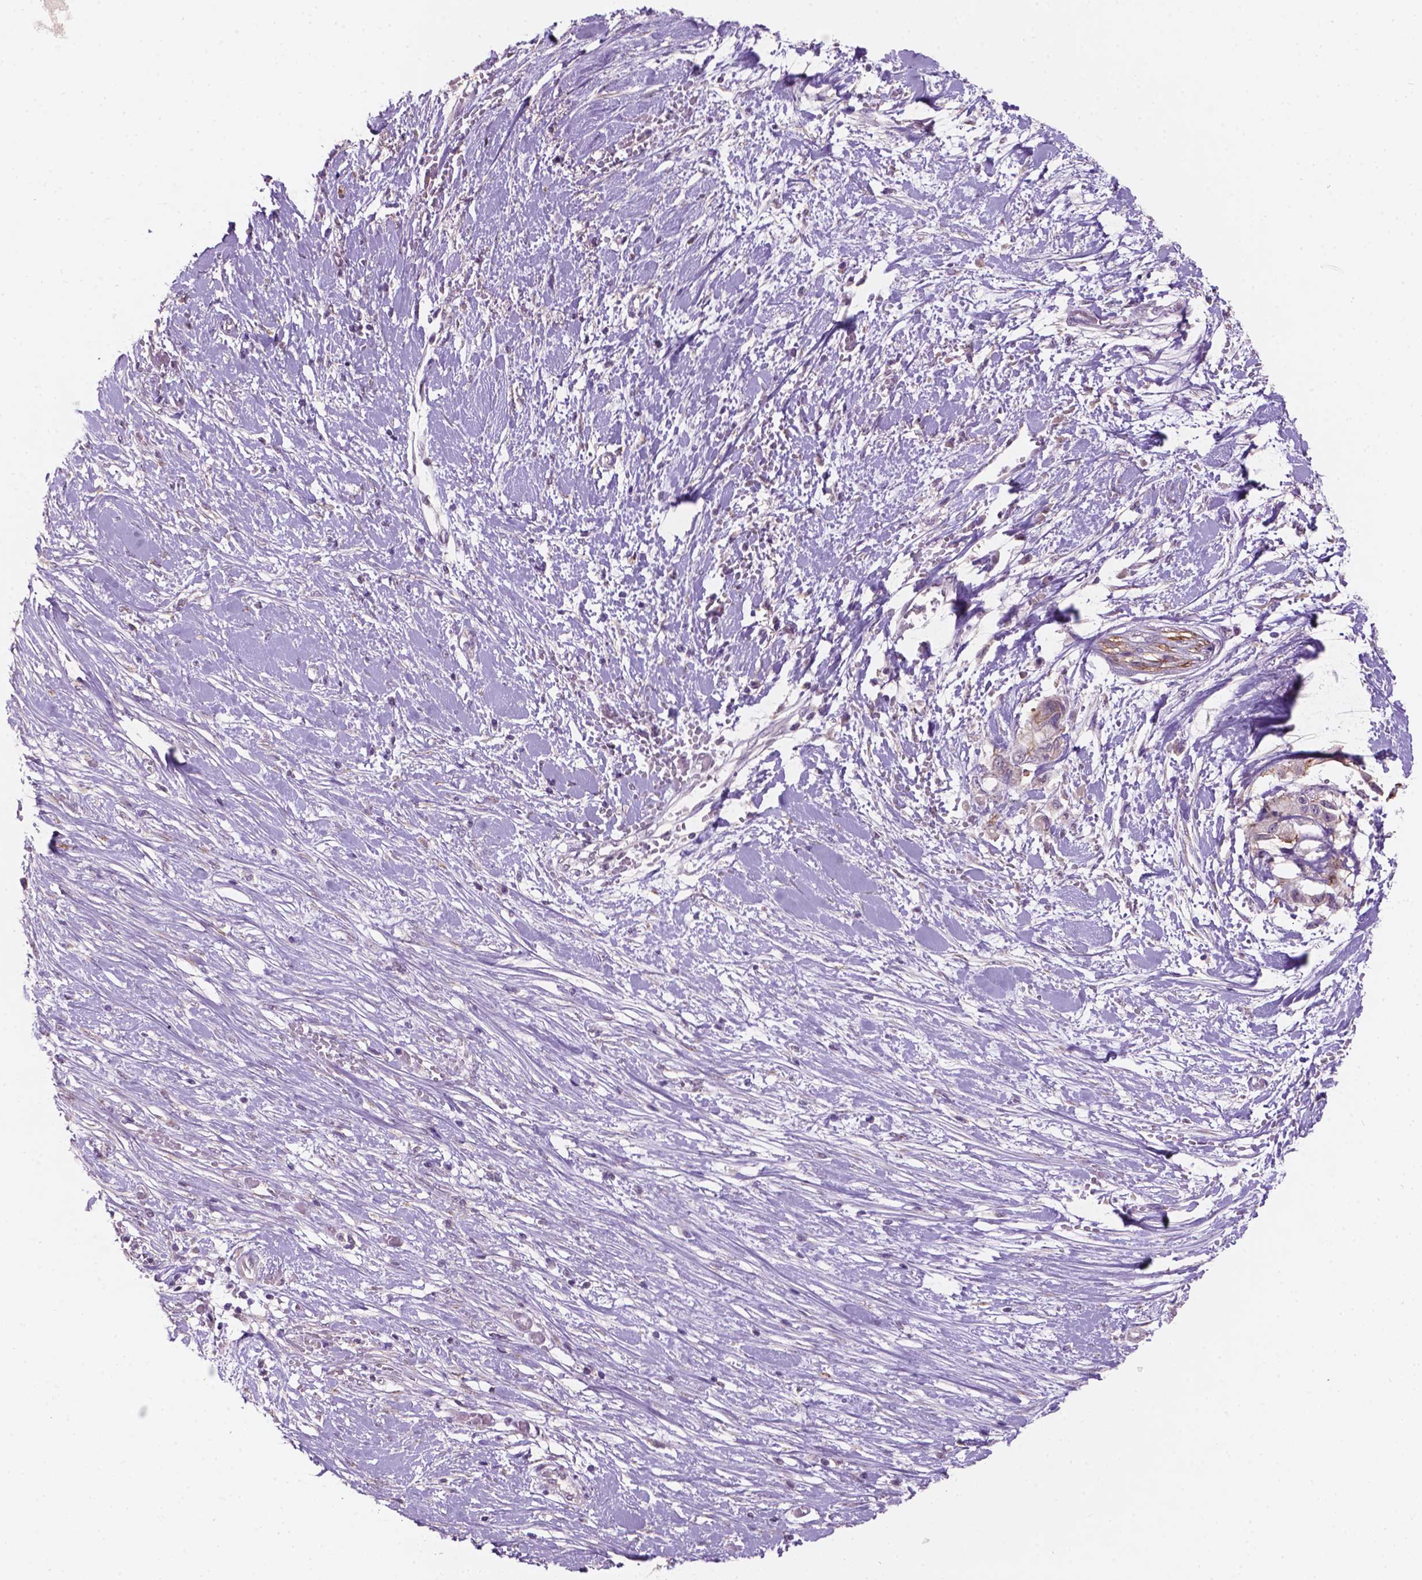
{"staining": {"intensity": "weak", "quantity": "<25%", "location": "cytoplasmic/membranous"}, "tissue": "pancreatic cancer", "cell_type": "Tumor cells", "image_type": "cancer", "snomed": [{"axis": "morphology", "description": "Adenocarcinoma, NOS"}, {"axis": "topography", "description": "Pancreas"}], "caption": "Tumor cells show no significant positivity in pancreatic cancer.", "gene": "GXYLT2", "patient": {"sex": "female", "age": 63}}